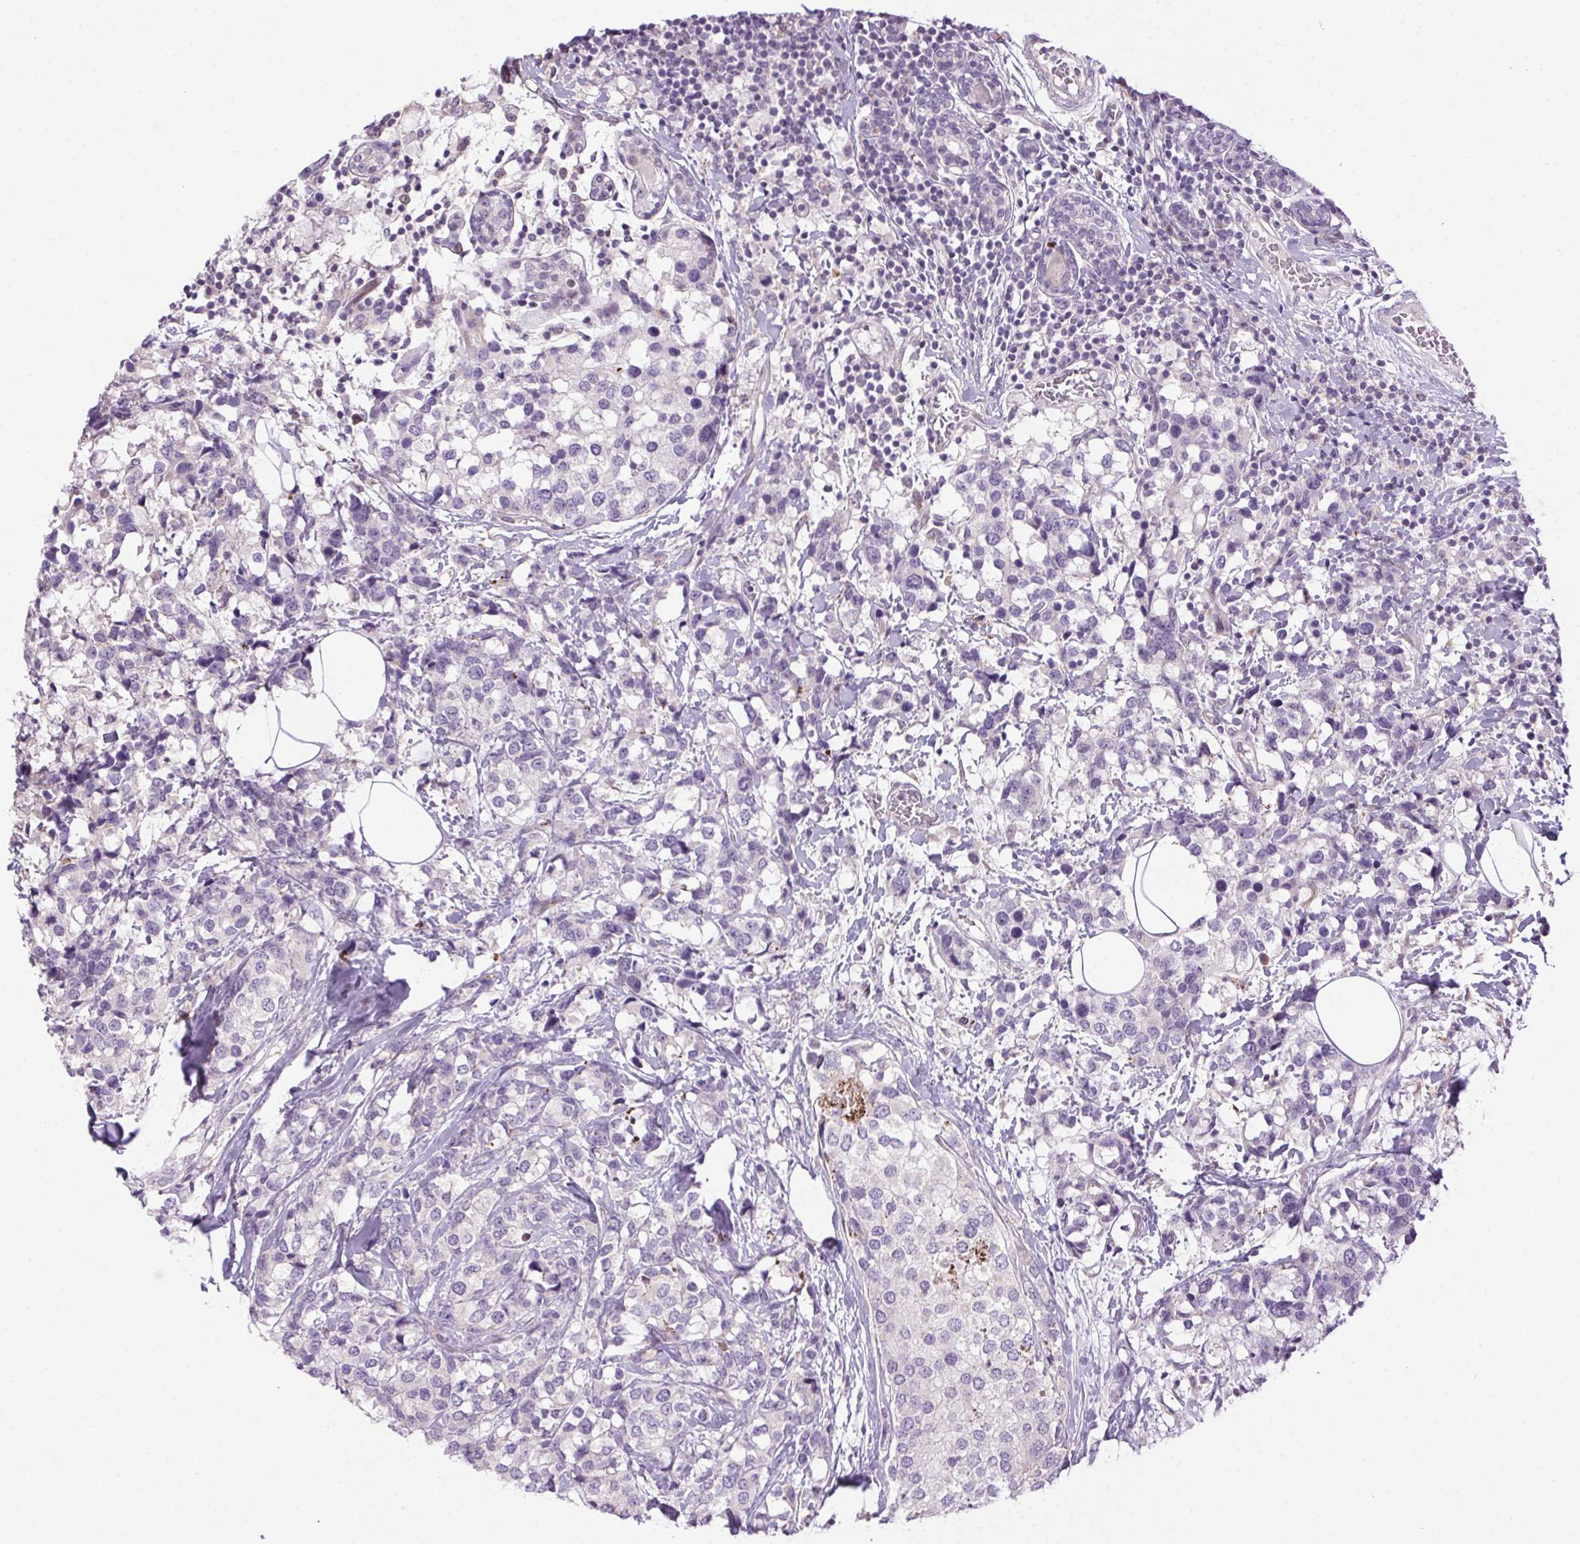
{"staining": {"intensity": "negative", "quantity": "none", "location": "none"}, "tissue": "breast cancer", "cell_type": "Tumor cells", "image_type": "cancer", "snomed": [{"axis": "morphology", "description": "Lobular carcinoma"}, {"axis": "topography", "description": "Breast"}], "caption": "The micrograph reveals no significant positivity in tumor cells of breast cancer (lobular carcinoma). (DAB IHC, high magnification).", "gene": "LRRTM1", "patient": {"sex": "female", "age": 59}}